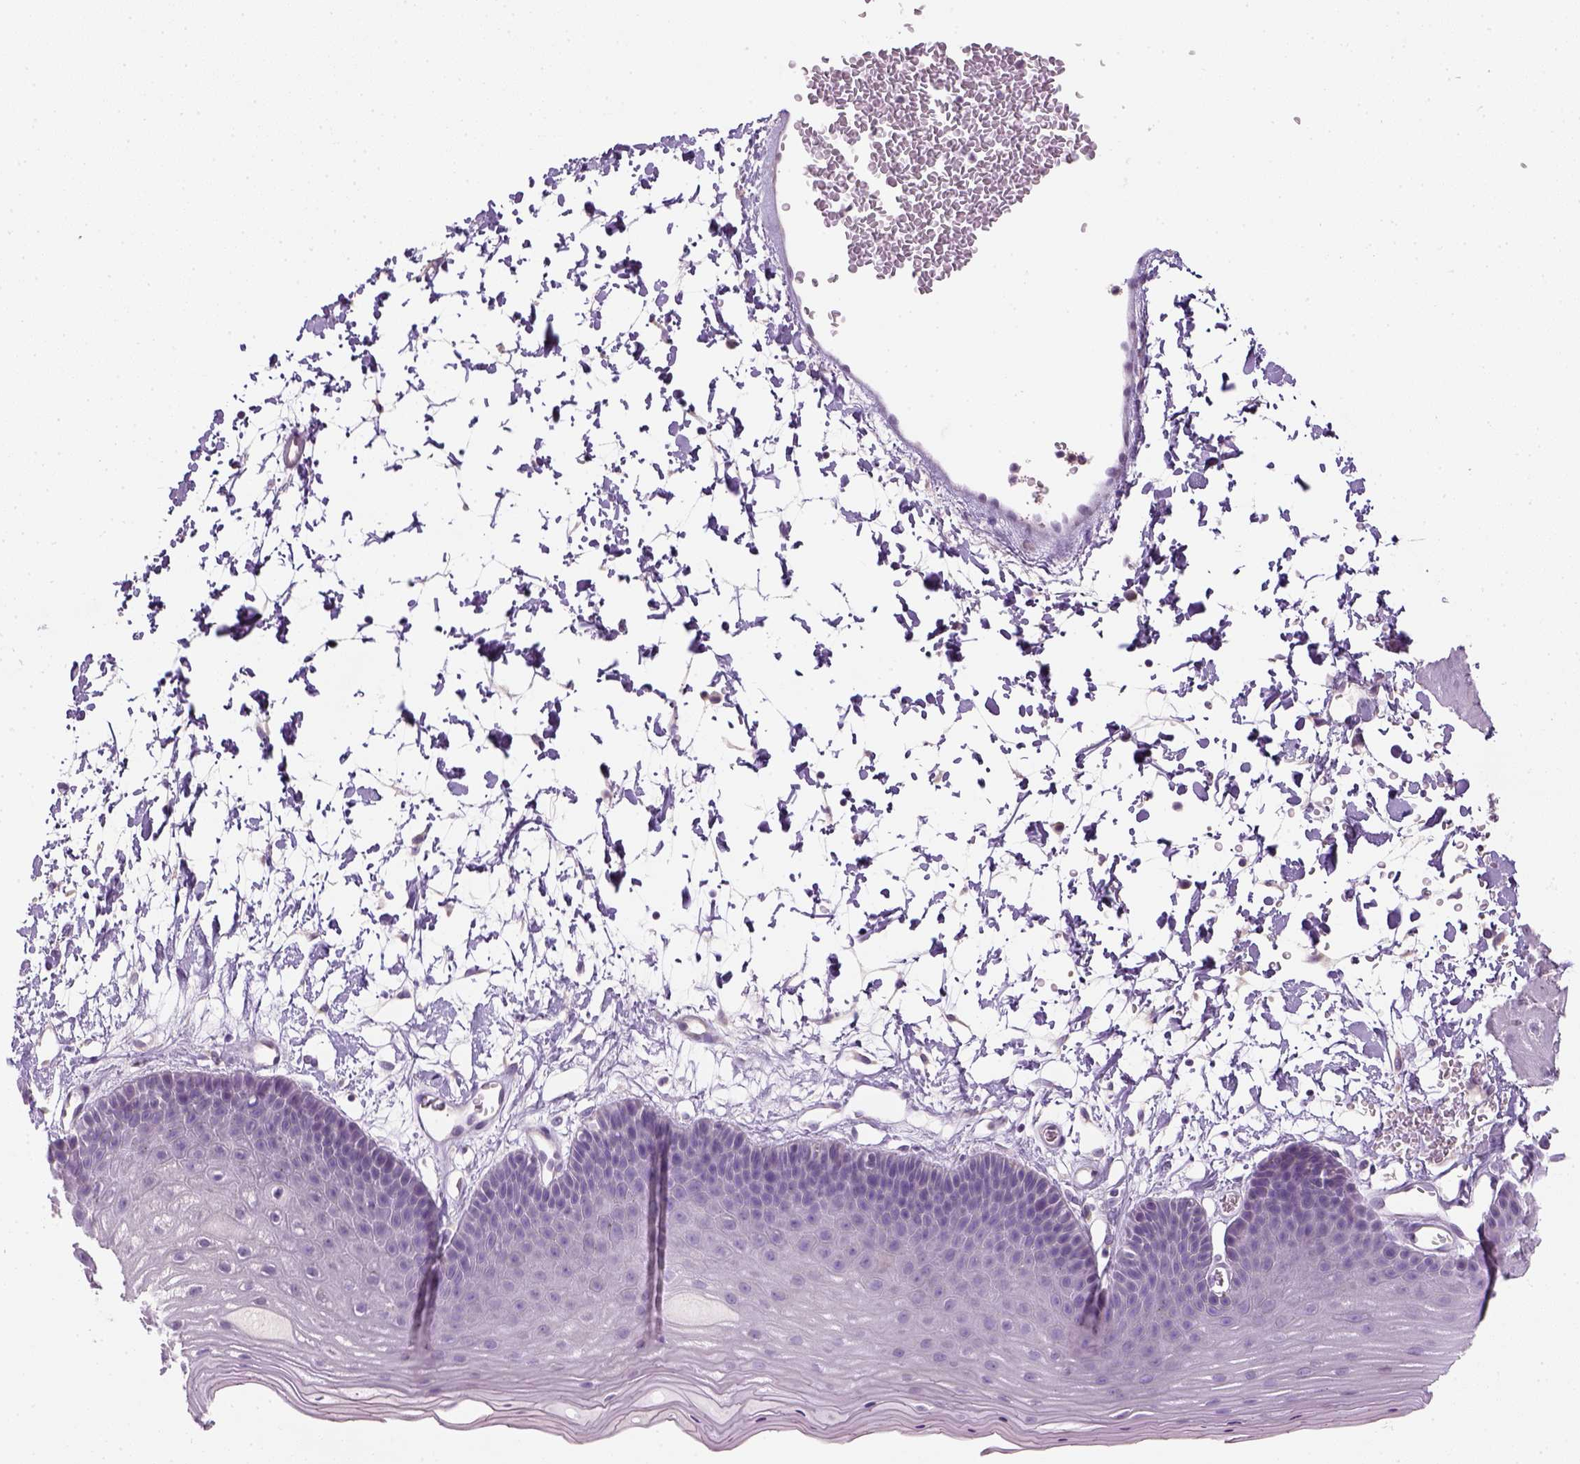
{"staining": {"intensity": "negative", "quantity": "none", "location": "none"}, "tissue": "skin", "cell_type": "Epidermal cells", "image_type": "normal", "snomed": [{"axis": "morphology", "description": "Normal tissue, NOS"}, {"axis": "topography", "description": "Anal"}], "caption": "Micrograph shows no protein positivity in epidermal cells of unremarkable skin. (Stains: DAB immunohistochemistry with hematoxylin counter stain, Microscopy: brightfield microscopy at high magnification).", "gene": "NUDT6", "patient": {"sex": "male", "age": 53}}